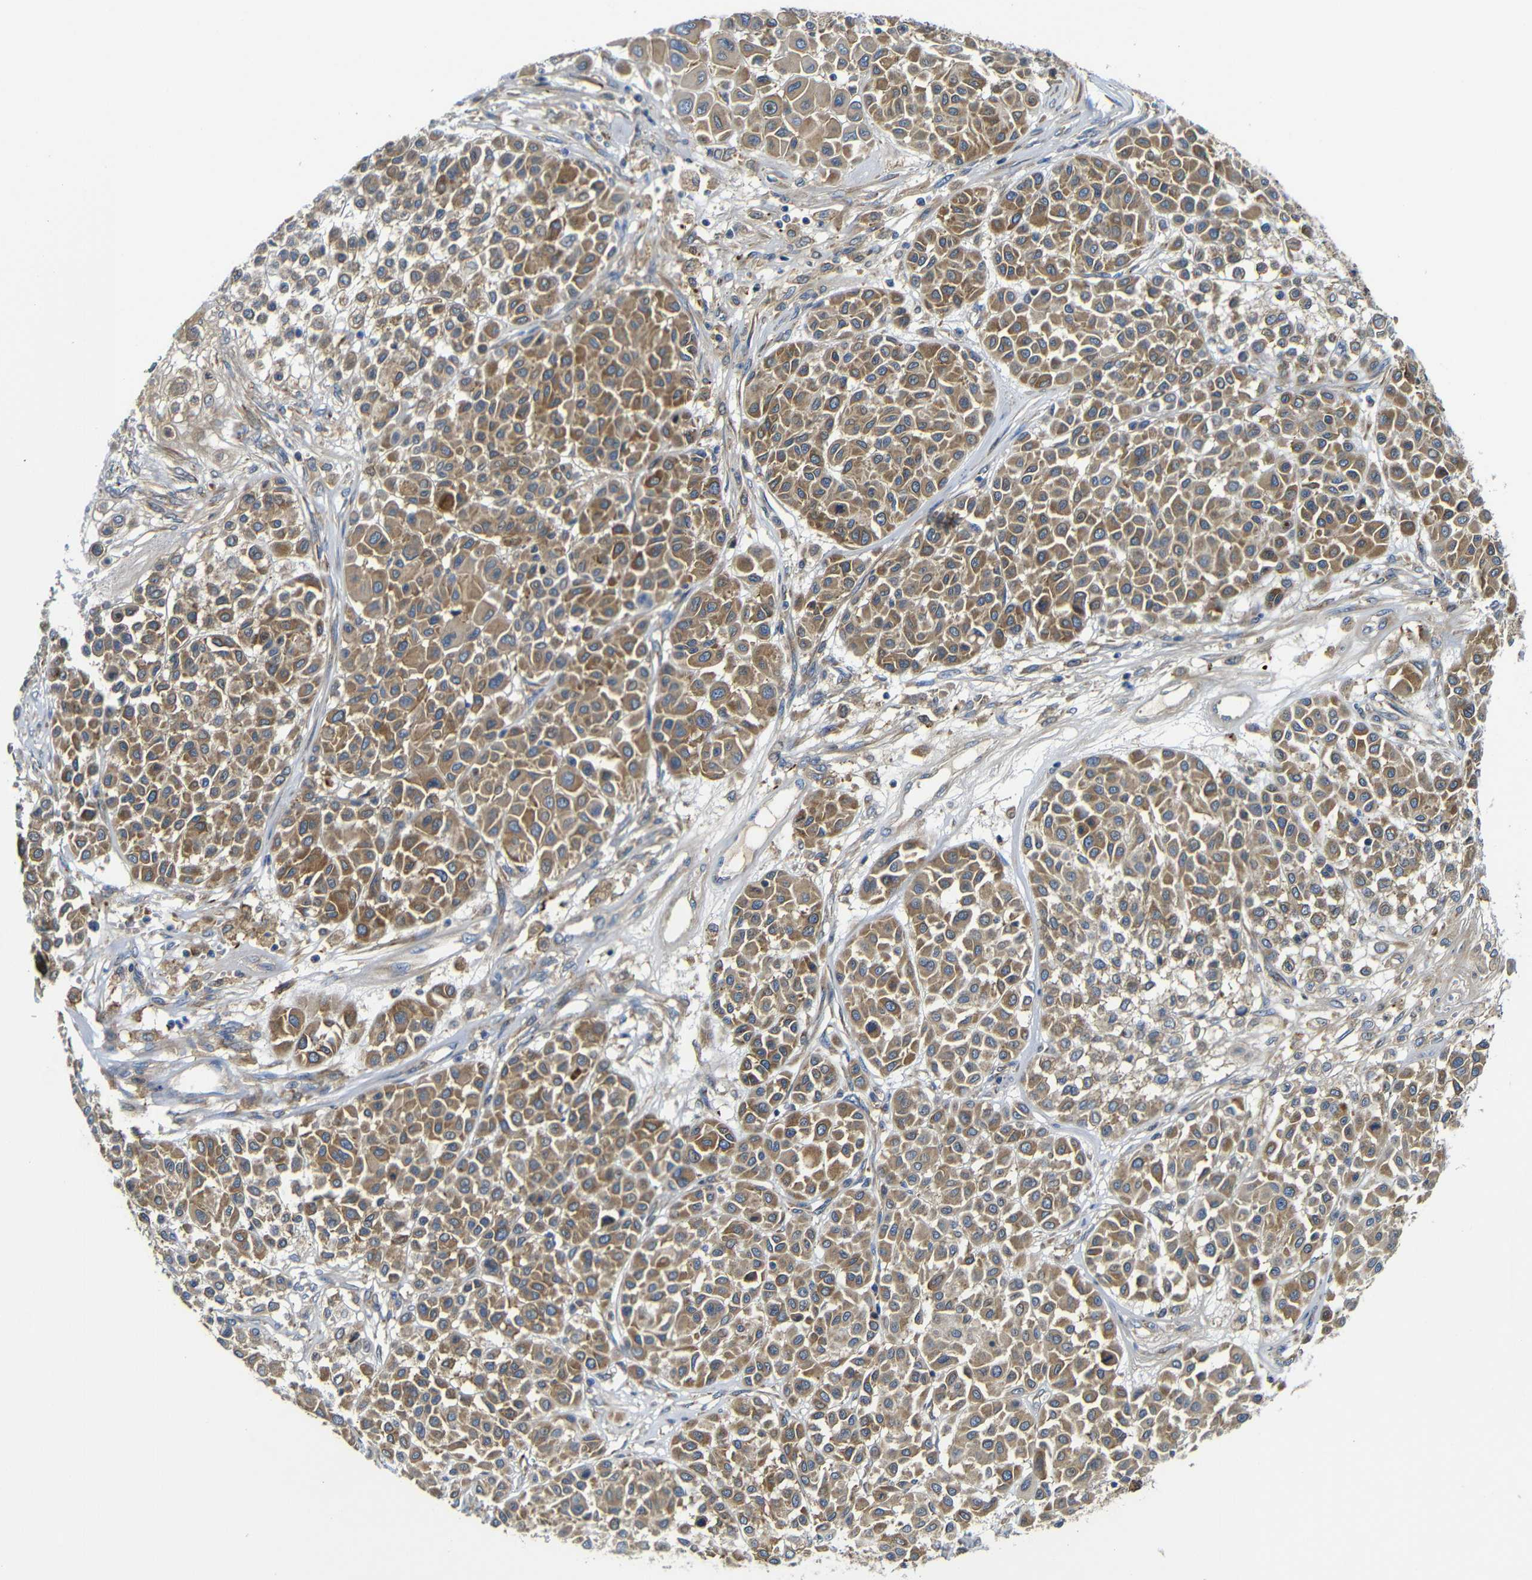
{"staining": {"intensity": "moderate", "quantity": ">75%", "location": "cytoplasmic/membranous"}, "tissue": "melanoma", "cell_type": "Tumor cells", "image_type": "cancer", "snomed": [{"axis": "morphology", "description": "Malignant melanoma, Metastatic site"}, {"axis": "topography", "description": "Soft tissue"}], "caption": "This photomicrograph displays malignant melanoma (metastatic site) stained with immunohistochemistry to label a protein in brown. The cytoplasmic/membranous of tumor cells show moderate positivity for the protein. Nuclei are counter-stained blue.", "gene": "CLCC1", "patient": {"sex": "male", "age": 41}}